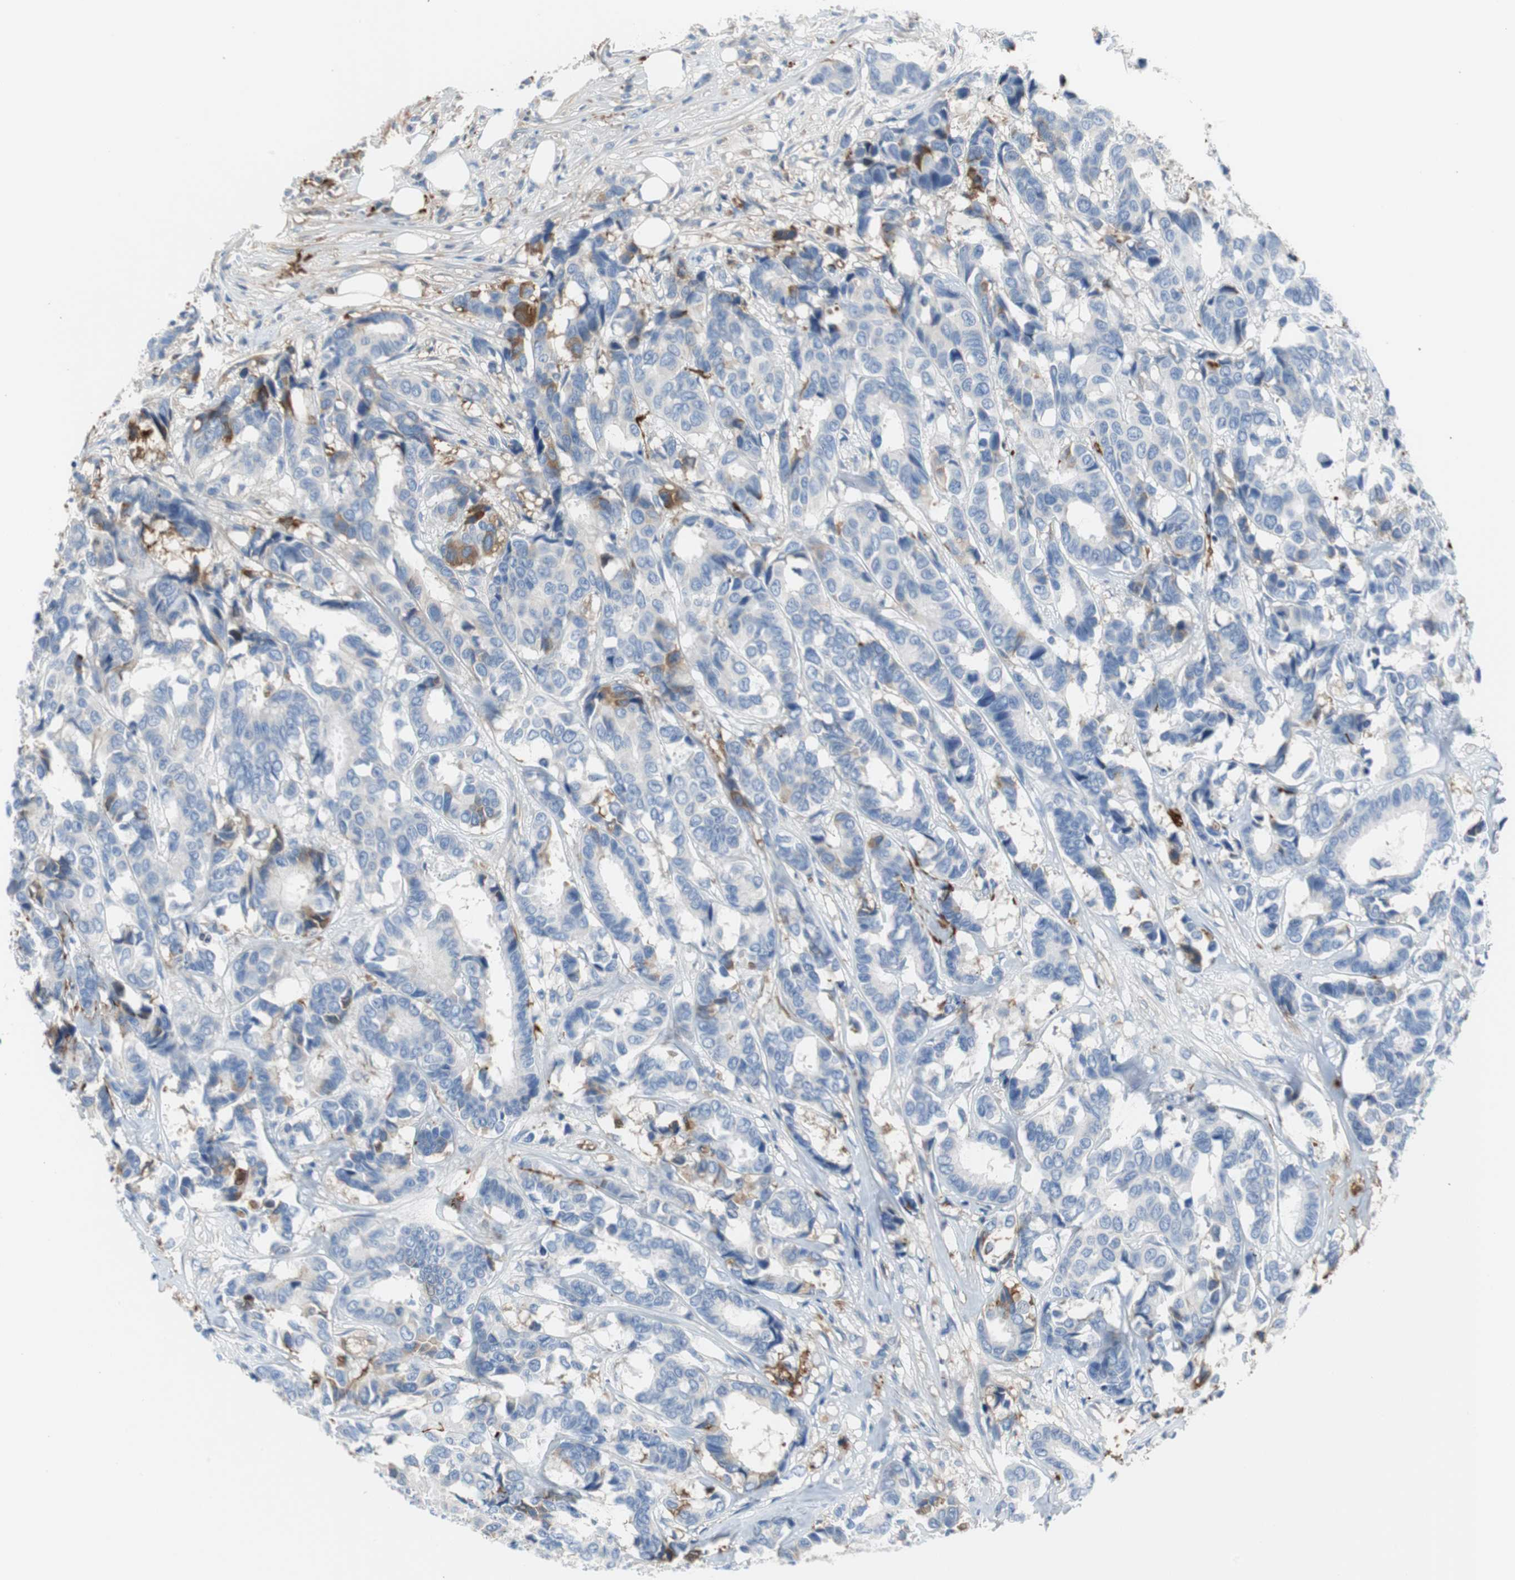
{"staining": {"intensity": "moderate", "quantity": "<25%", "location": "cytoplasmic/membranous"}, "tissue": "breast cancer", "cell_type": "Tumor cells", "image_type": "cancer", "snomed": [{"axis": "morphology", "description": "Duct carcinoma"}, {"axis": "topography", "description": "Breast"}], "caption": "An immunohistochemistry (IHC) photomicrograph of neoplastic tissue is shown. Protein staining in brown labels moderate cytoplasmic/membranous positivity in infiltrating ductal carcinoma (breast) within tumor cells.", "gene": "APCS", "patient": {"sex": "female", "age": 87}}